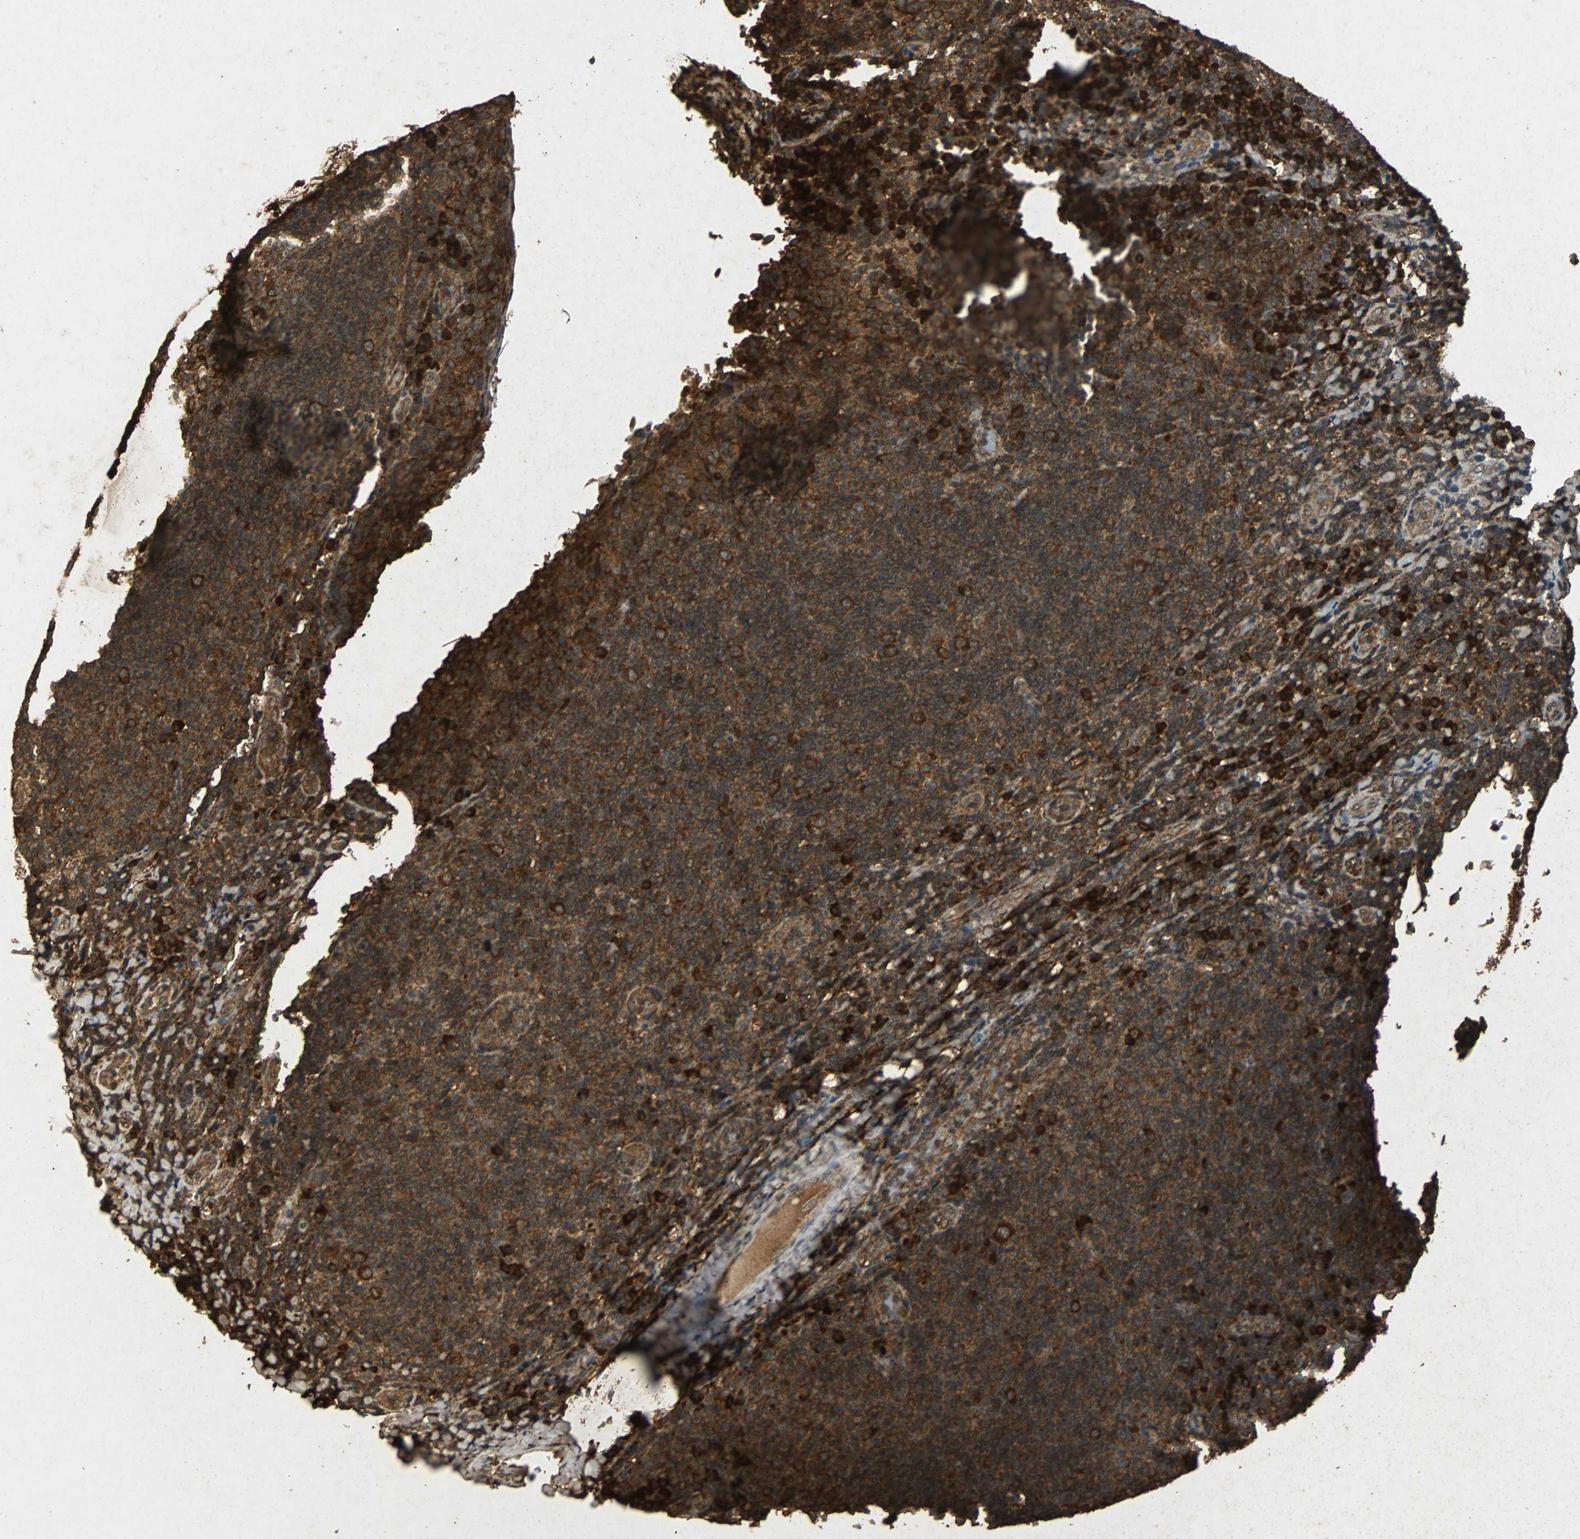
{"staining": {"intensity": "strong", "quantity": ">75%", "location": "cytoplasmic/membranous"}, "tissue": "tonsil", "cell_type": "Germinal center cells", "image_type": "normal", "snomed": [{"axis": "morphology", "description": "Normal tissue, NOS"}, {"axis": "topography", "description": "Tonsil"}], "caption": "Protein expression analysis of benign tonsil exhibits strong cytoplasmic/membranous positivity in approximately >75% of germinal center cells.", "gene": "NAA10", "patient": {"sex": "male", "age": 17}}